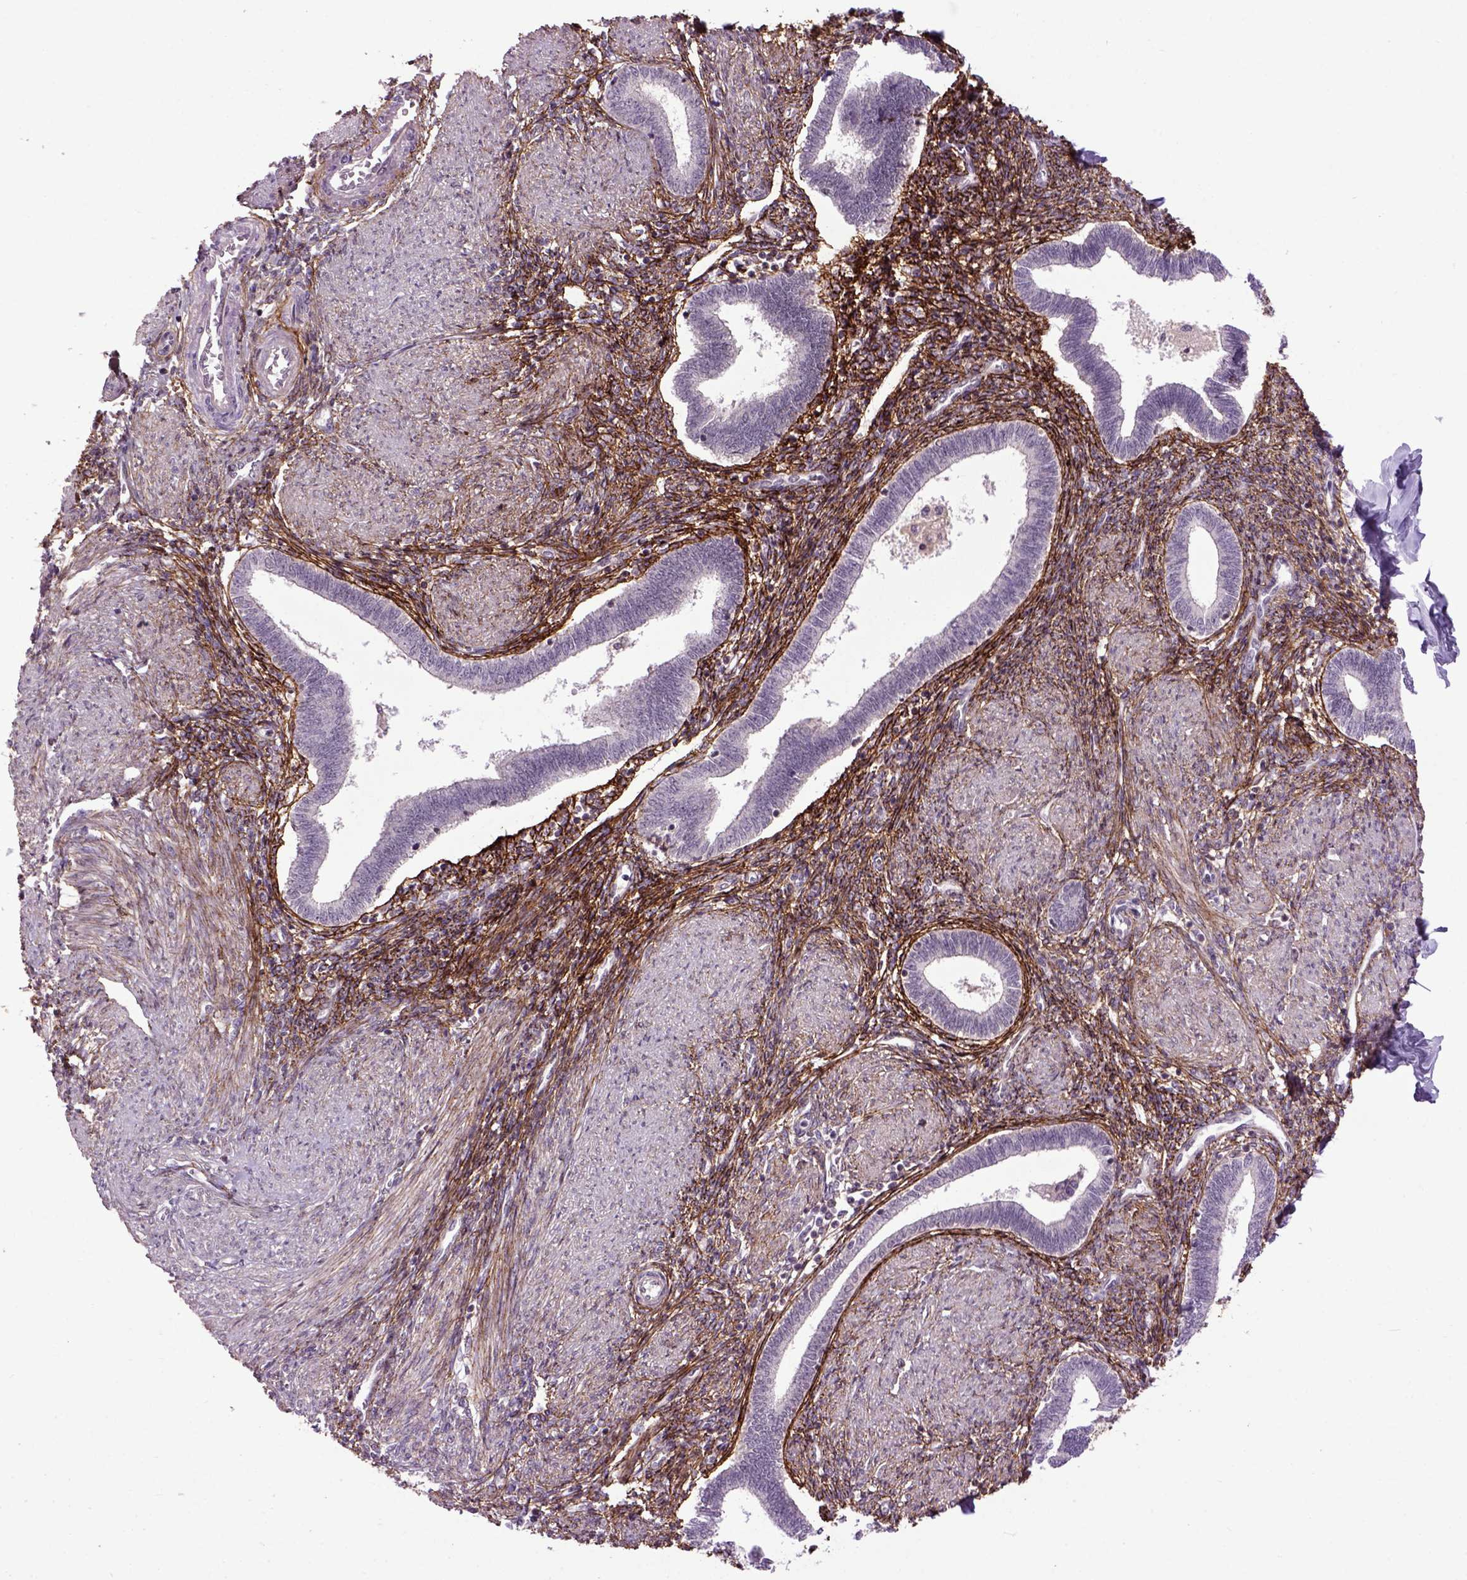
{"staining": {"intensity": "strong", "quantity": "25%-75%", "location": "cytoplasmic/membranous"}, "tissue": "endometrium", "cell_type": "Cells in endometrial stroma", "image_type": "normal", "snomed": [{"axis": "morphology", "description": "Normal tissue, NOS"}, {"axis": "topography", "description": "Endometrium"}], "caption": "There is high levels of strong cytoplasmic/membranous expression in cells in endometrial stroma of benign endometrium, as demonstrated by immunohistochemical staining (brown color).", "gene": "EMILIN3", "patient": {"sex": "female", "age": 42}}